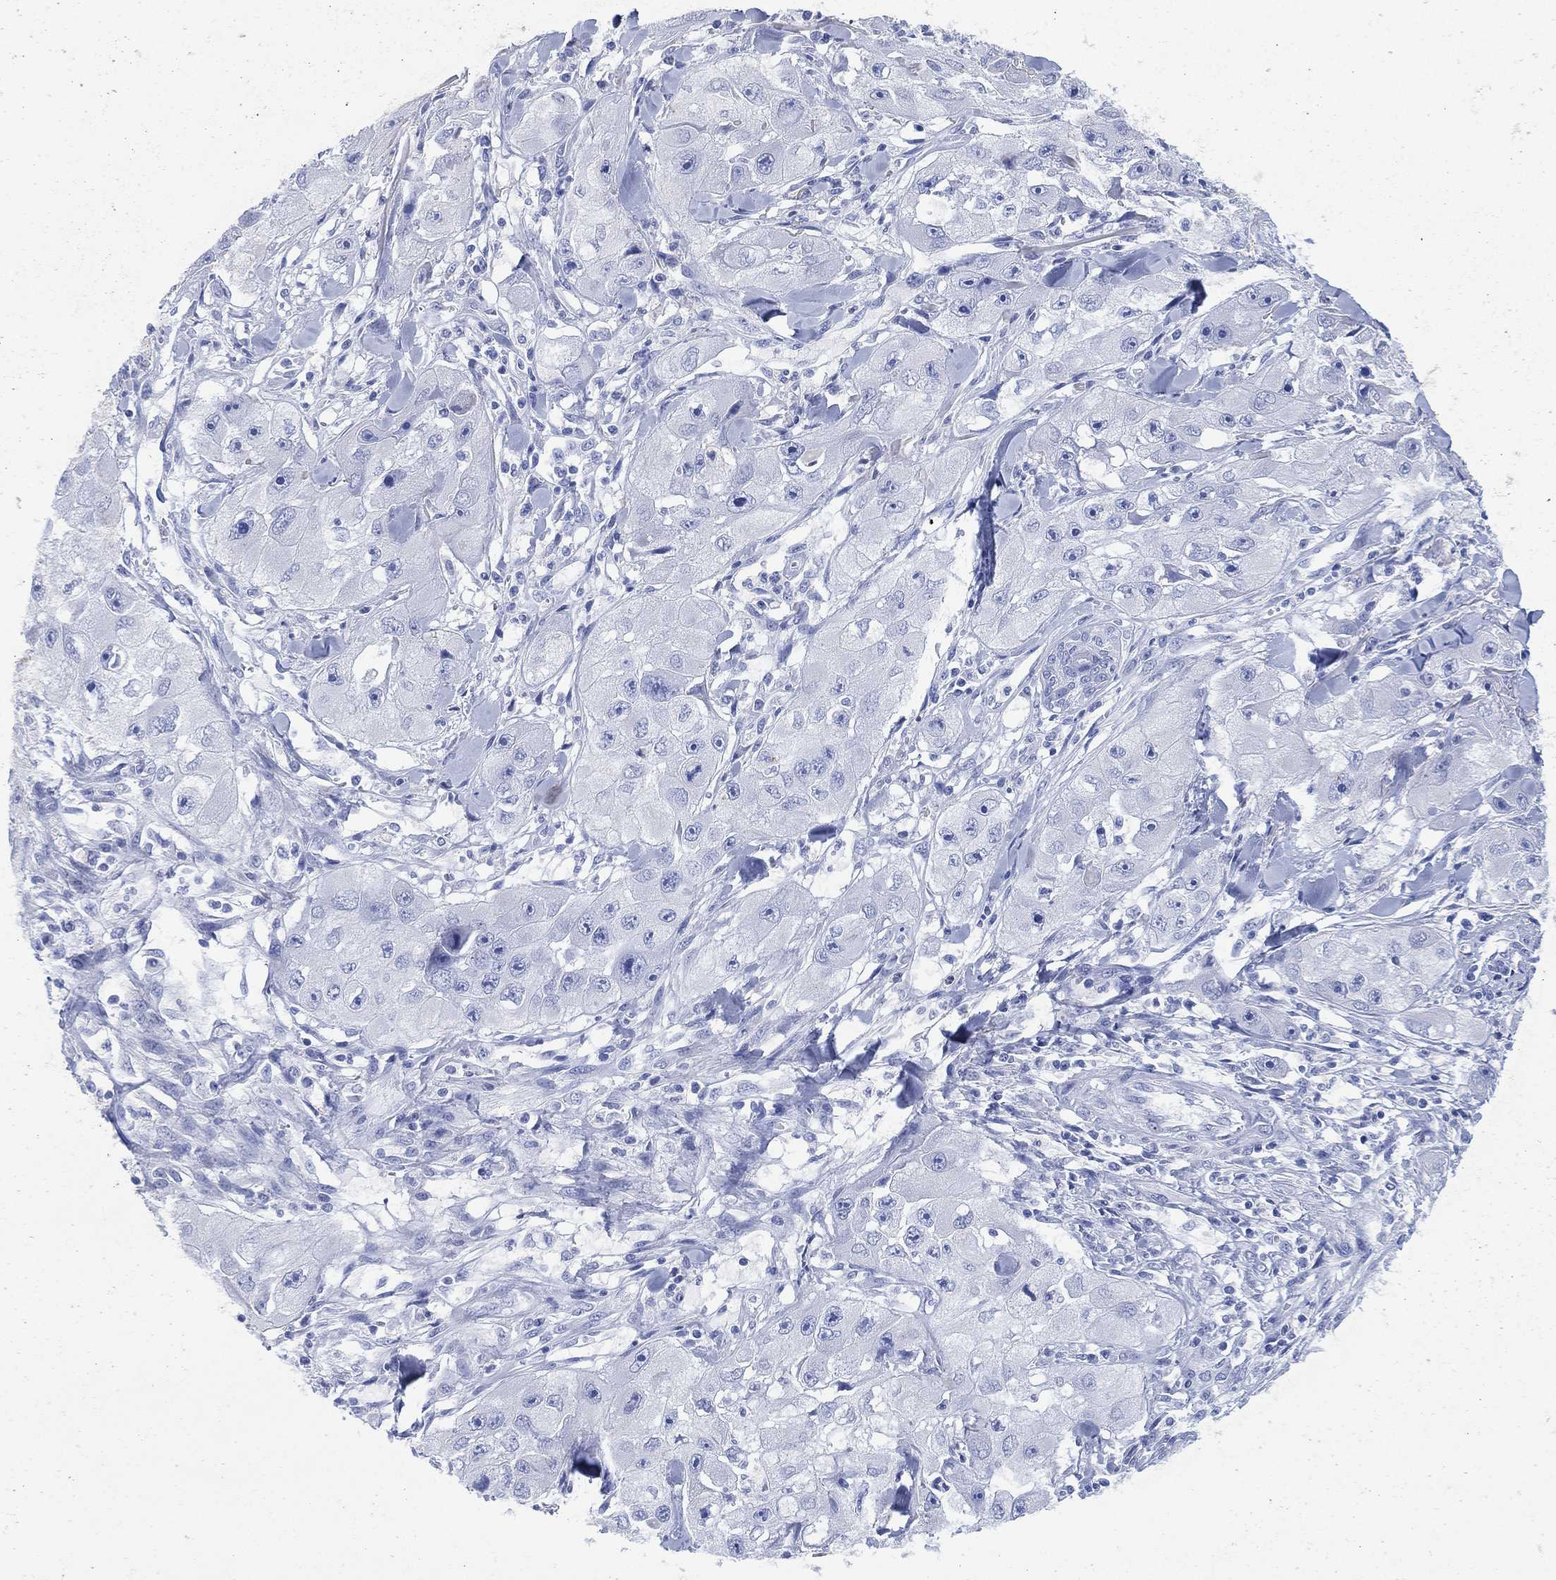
{"staining": {"intensity": "negative", "quantity": "none", "location": "none"}, "tissue": "skin cancer", "cell_type": "Tumor cells", "image_type": "cancer", "snomed": [{"axis": "morphology", "description": "Squamous cell carcinoma, NOS"}, {"axis": "topography", "description": "Skin"}, {"axis": "topography", "description": "Subcutis"}], "caption": "Human skin cancer (squamous cell carcinoma) stained for a protein using immunohistochemistry (IHC) exhibits no expression in tumor cells.", "gene": "SLC9C2", "patient": {"sex": "male", "age": 73}}